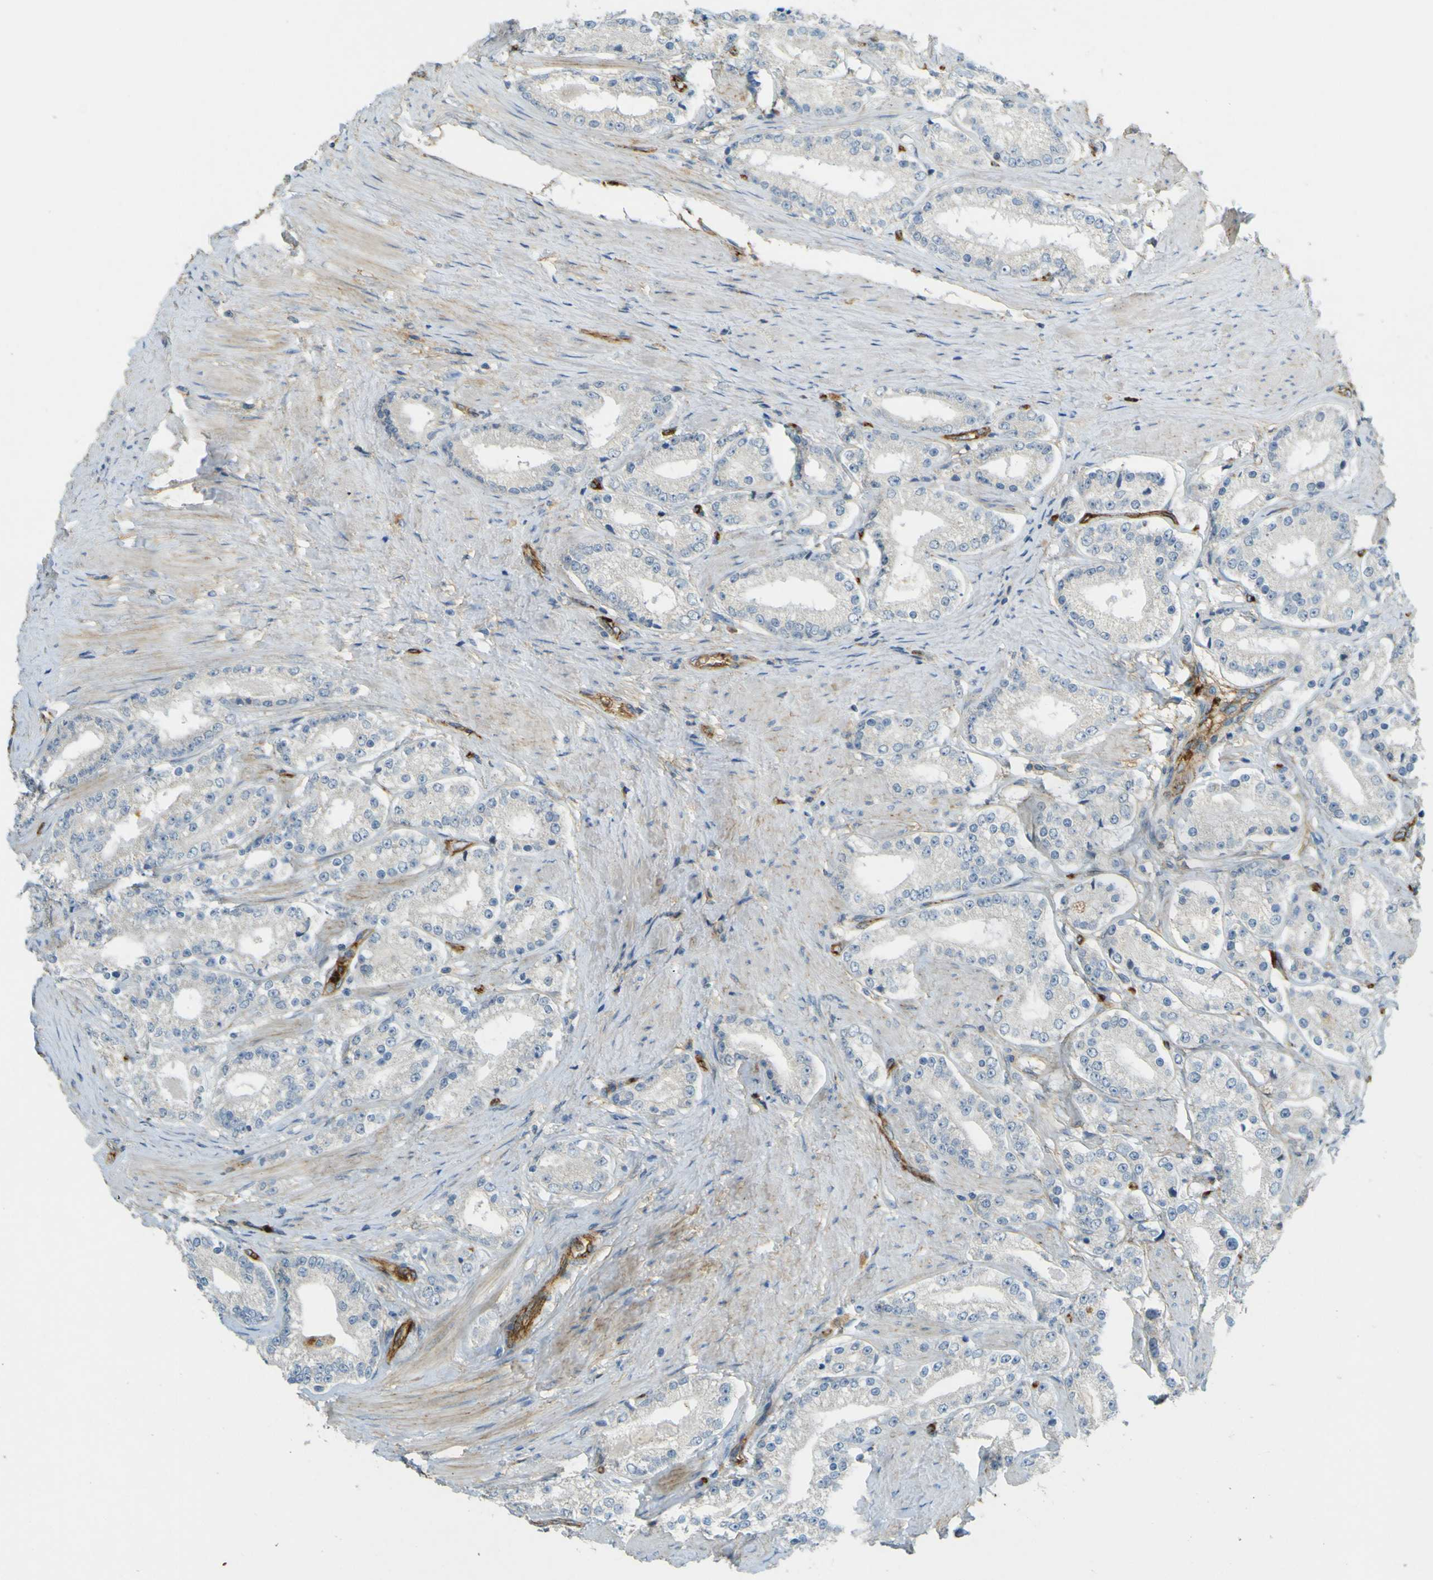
{"staining": {"intensity": "negative", "quantity": "none", "location": "none"}, "tissue": "prostate cancer", "cell_type": "Tumor cells", "image_type": "cancer", "snomed": [{"axis": "morphology", "description": "Adenocarcinoma, Low grade"}, {"axis": "topography", "description": "Prostate"}], "caption": "A photomicrograph of prostate low-grade adenocarcinoma stained for a protein reveals no brown staining in tumor cells. Nuclei are stained in blue.", "gene": "PLXDC1", "patient": {"sex": "male", "age": 63}}